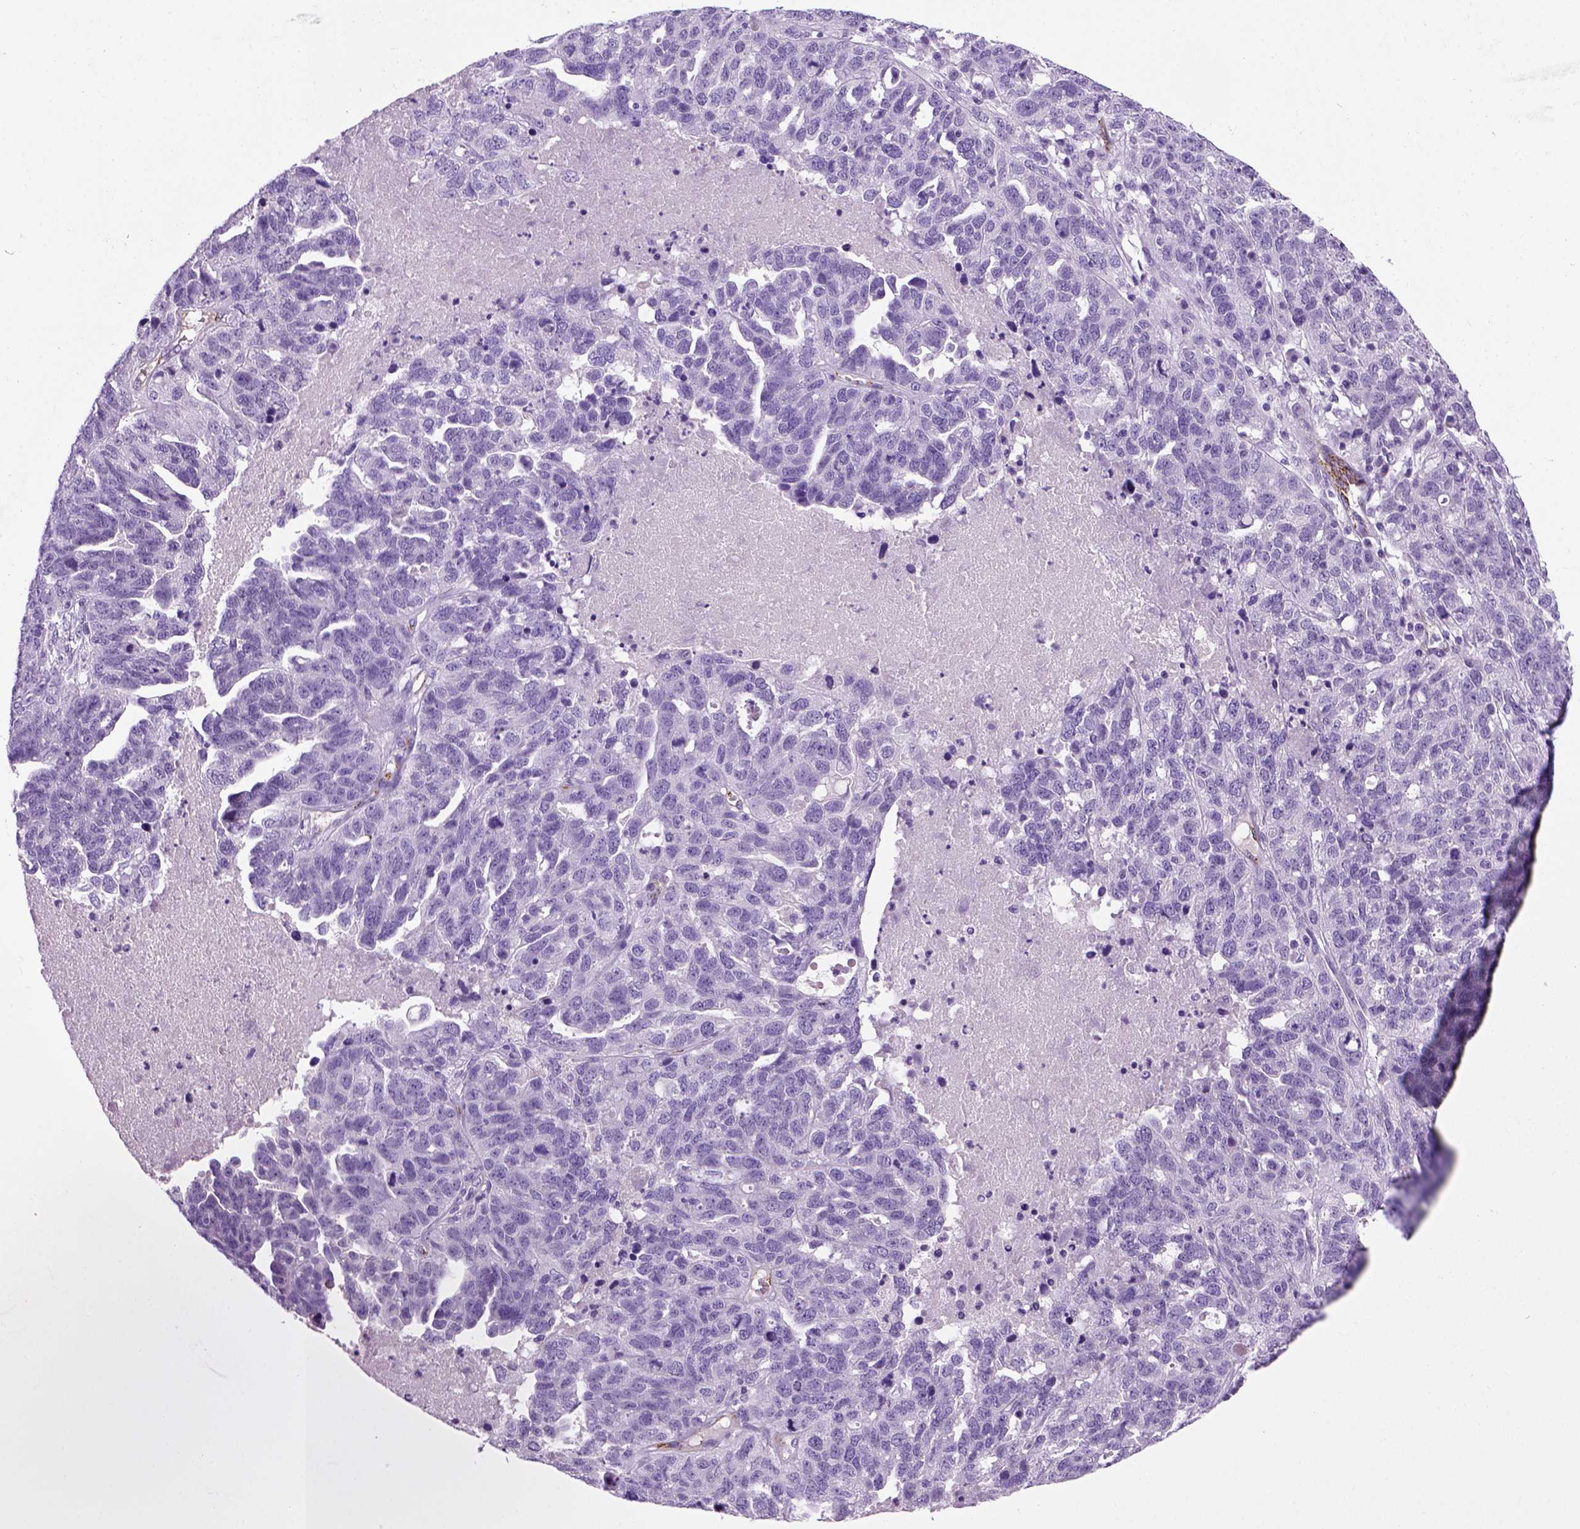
{"staining": {"intensity": "negative", "quantity": "none", "location": "none"}, "tissue": "ovarian cancer", "cell_type": "Tumor cells", "image_type": "cancer", "snomed": [{"axis": "morphology", "description": "Cystadenocarcinoma, serous, NOS"}, {"axis": "topography", "description": "Ovary"}], "caption": "A high-resolution micrograph shows immunohistochemistry (IHC) staining of ovarian serous cystadenocarcinoma, which displays no significant positivity in tumor cells.", "gene": "VWF", "patient": {"sex": "female", "age": 71}}